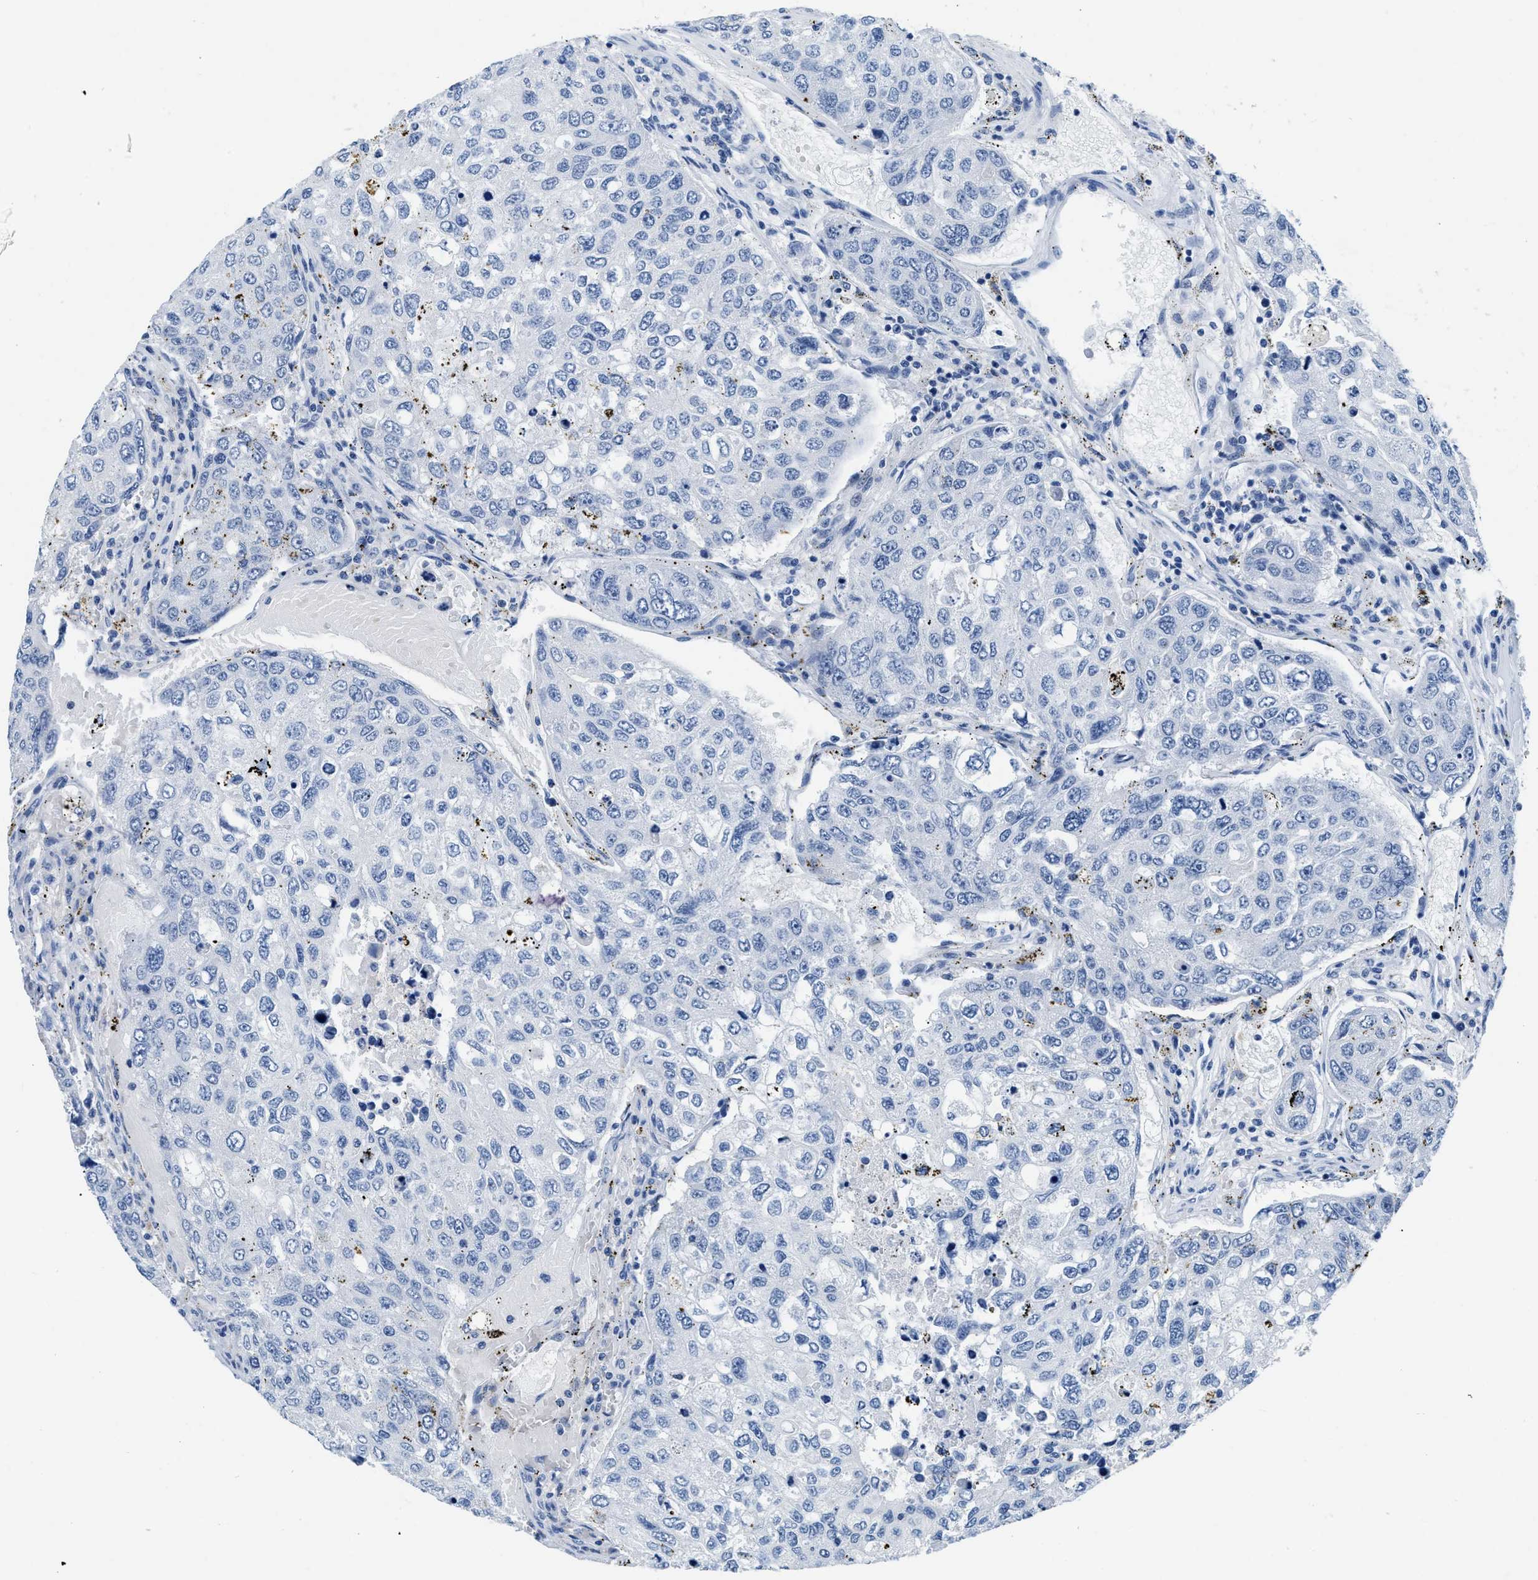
{"staining": {"intensity": "negative", "quantity": "none", "location": "none"}, "tissue": "urothelial cancer", "cell_type": "Tumor cells", "image_type": "cancer", "snomed": [{"axis": "morphology", "description": "Urothelial carcinoma, High grade"}, {"axis": "topography", "description": "Lymph node"}, {"axis": "topography", "description": "Urinary bladder"}], "caption": "Immunohistochemistry histopathology image of human urothelial carcinoma (high-grade) stained for a protein (brown), which shows no staining in tumor cells.", "gene": "NFATC2", "patient": {"sex": "male", "age": 51}}